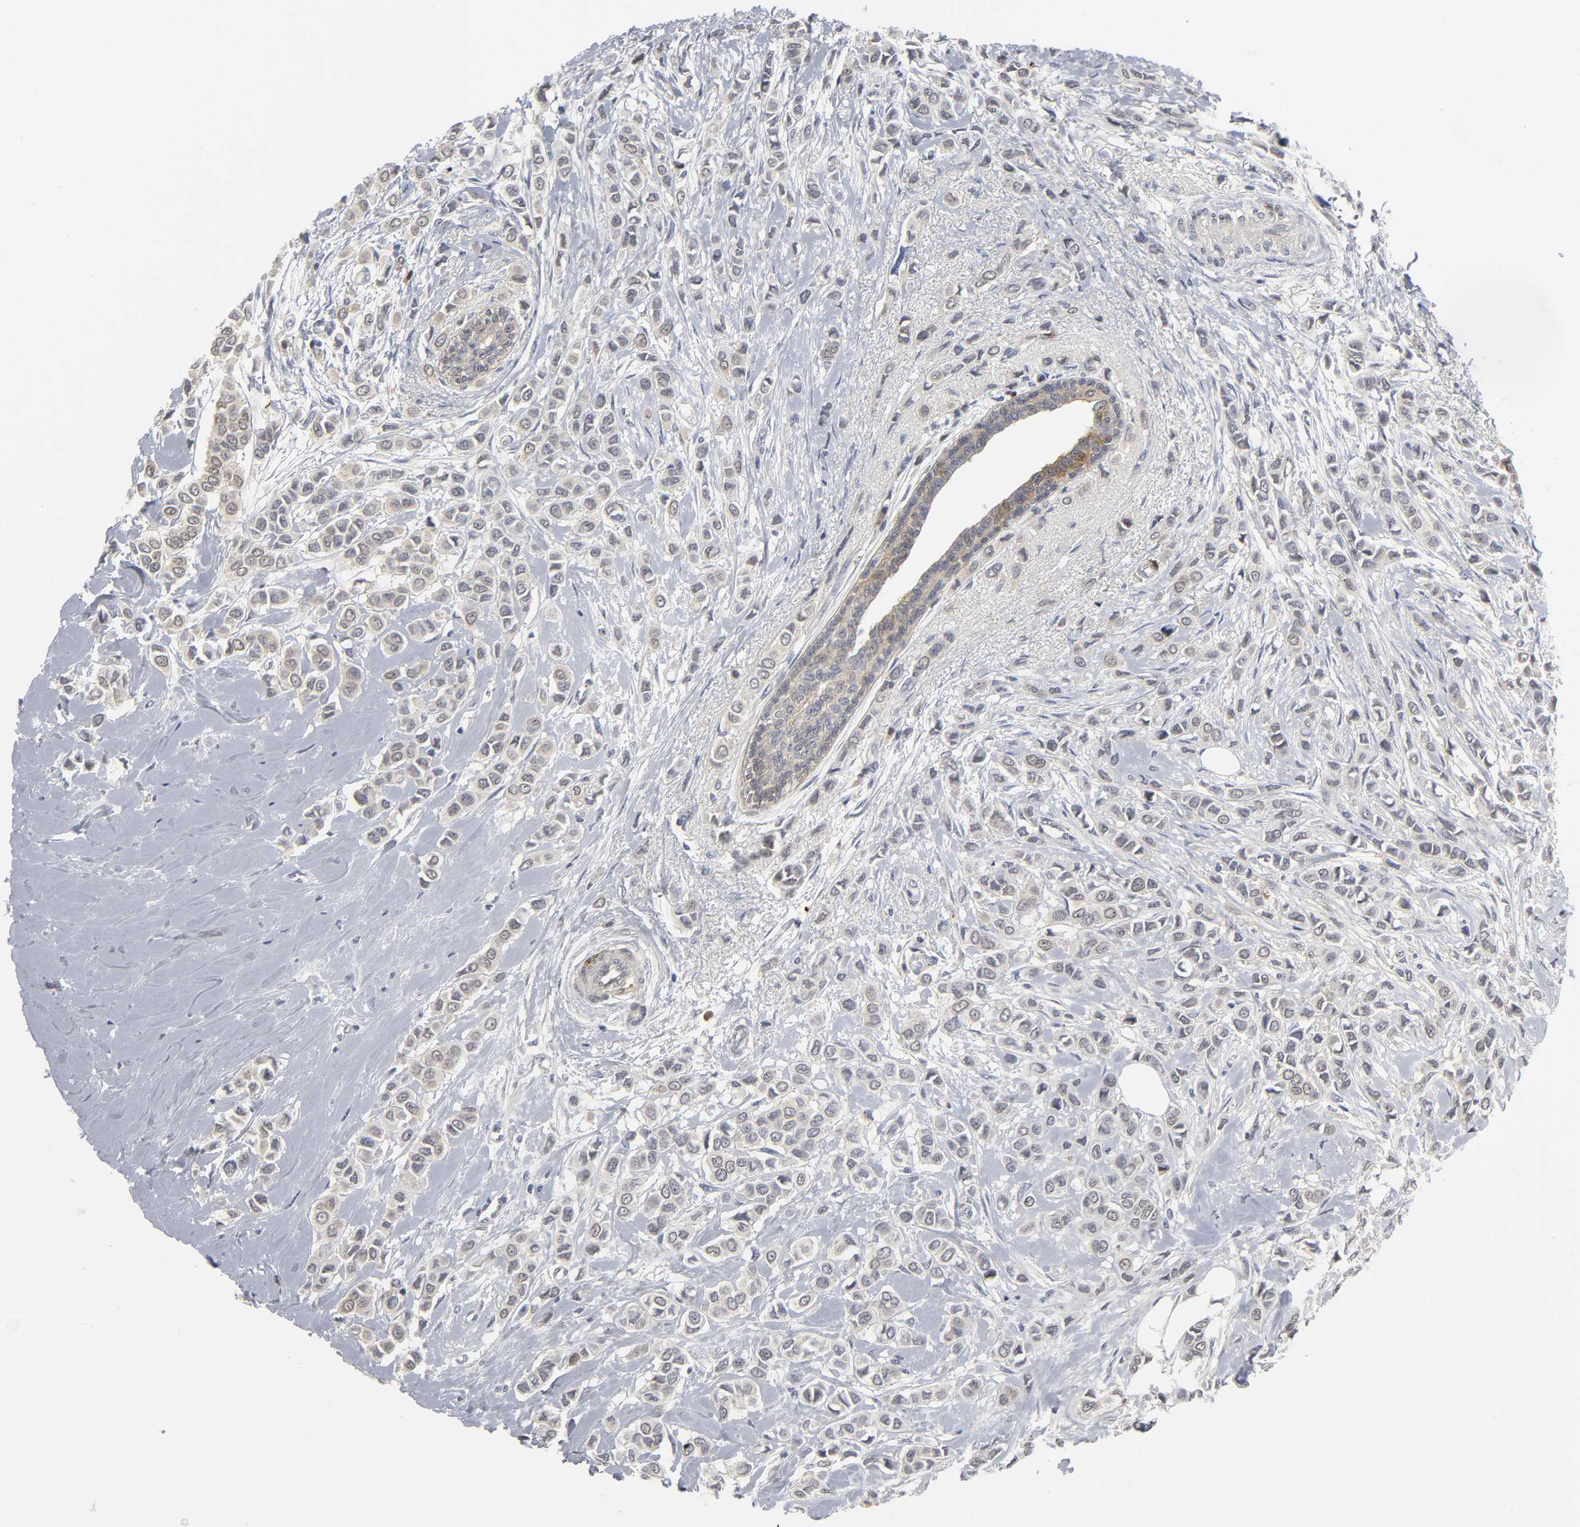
{"staining": {"intensity": "negative", "quantity": "none", "location": "none"}, "tissue": "breast cancer", "cell_type": "Tumor cells", "image_type": "cancer", "snomed": [{"axis": "morphology", "description": "Lobular carcinoma"}, {"axis": "topography", "description": "Breast"}], "caption": "Image shows no protein expression in tumor cells of breast cancer (lobular carcinoma) tissue.", "gene": "PDLIM3", "patient": {"sex": "female", "age": 51}}